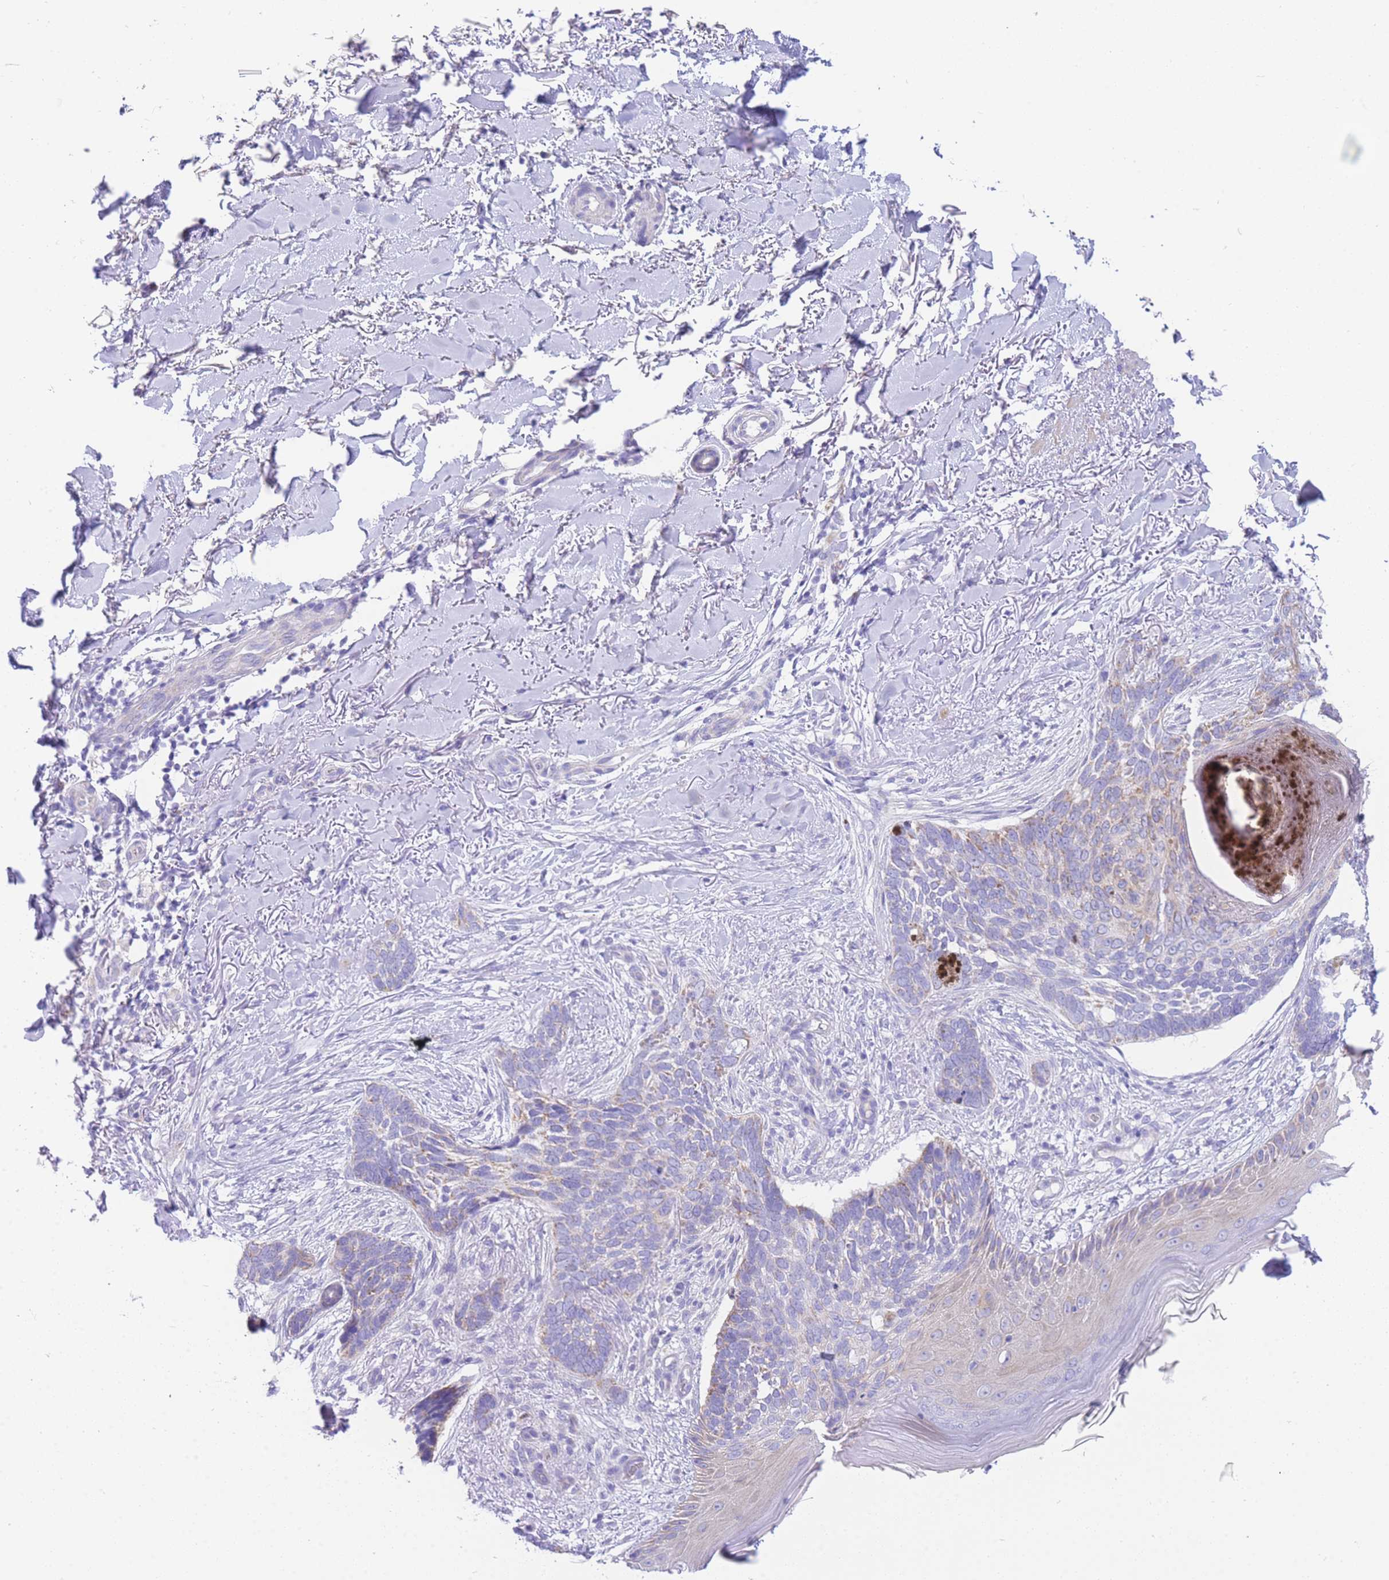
{"staining": {"intensity": "weak", "quantity": "<25%", "location": "cytoplasmic/membranous"}, "tissue": "skin cancer", "cell_type": "Tumor cells", "image_type": "cancer", "snomed": [{"axis": "morphology", "description": "Normal tissue, NOS"}, {"axis": "morphology", "description": "Basal cell carcinoma"}, {"axis": "topography", "description": "Skin"}], "caption": "DAB (3,3'-diaminobenzidine) immunohistochemical staining of human basal cell carcinoma (skin) displays no significant expression in tumor cells.", "gene": "ACSM4", "patient": {"sex": "female", "age": 67}}